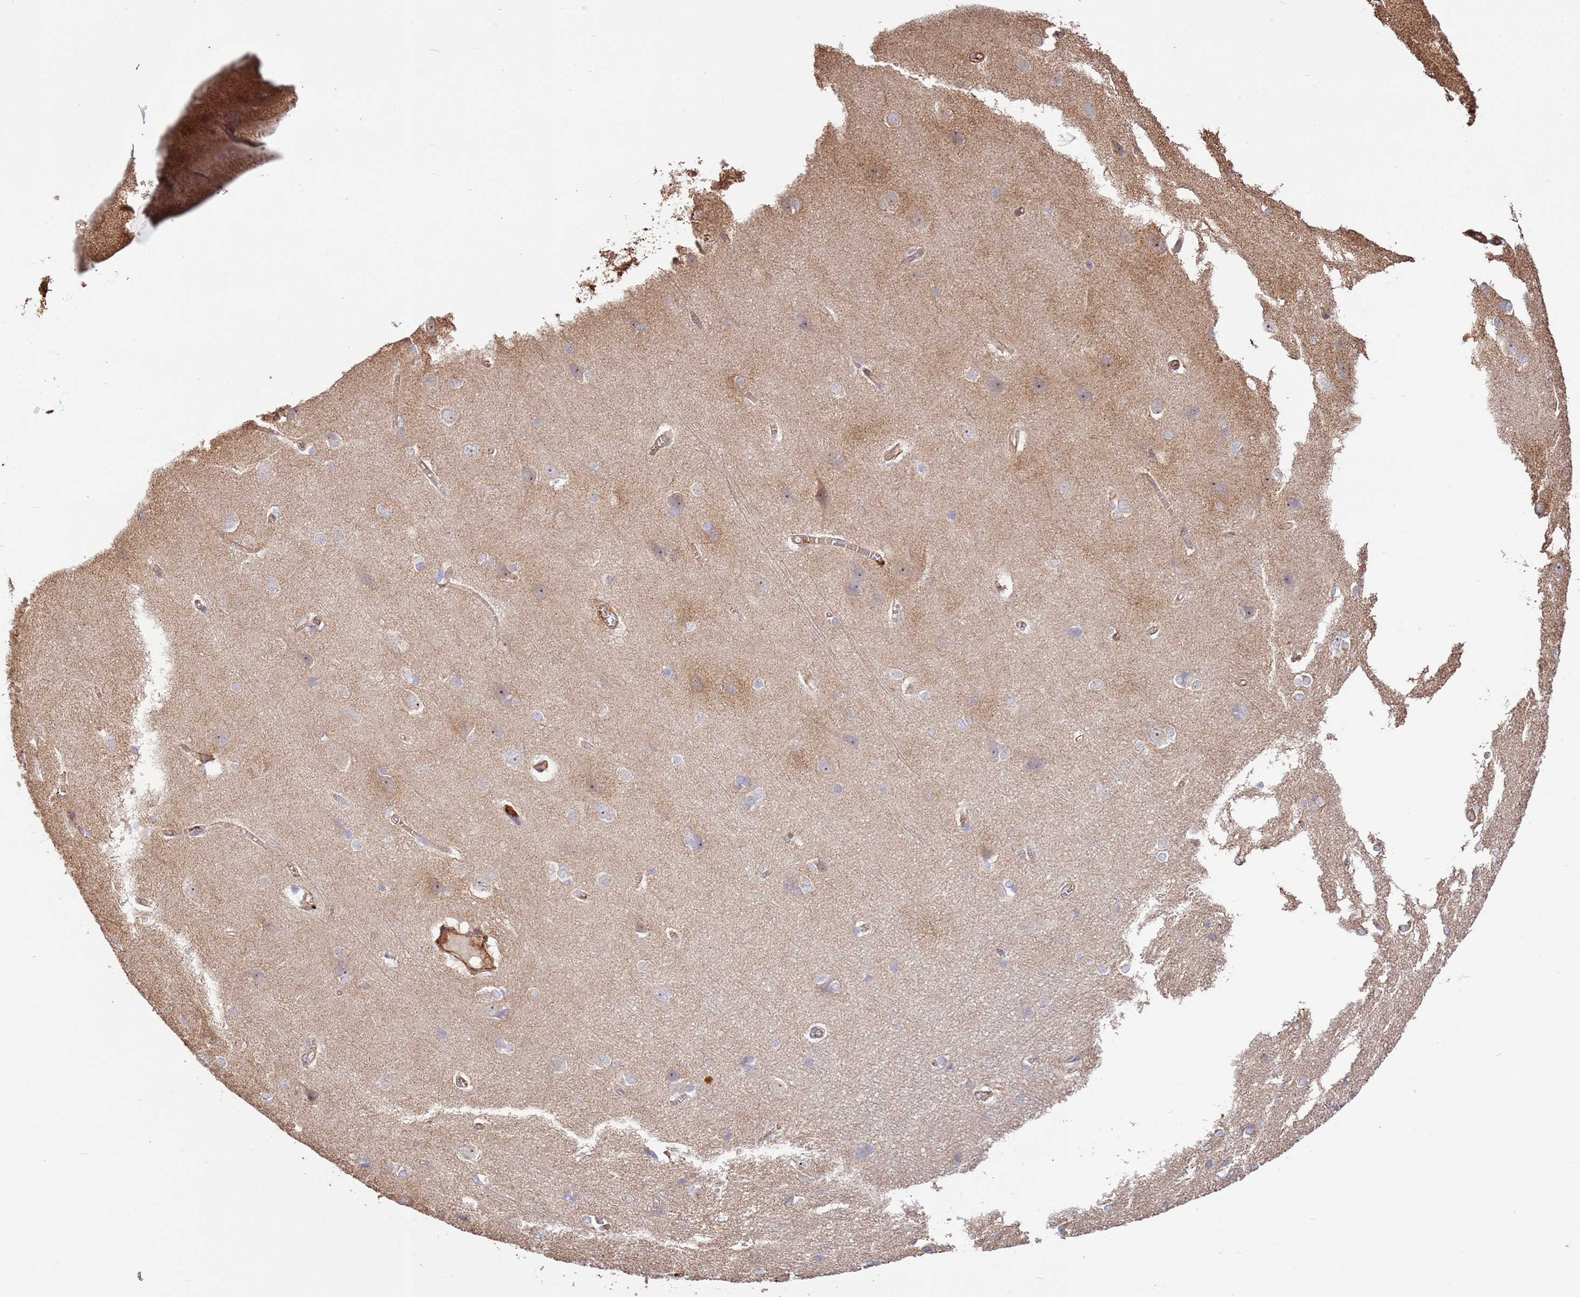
{"staining": {"intensity": "moderate", "quantity": ">75%", "location": "cytoplasmic/membranous"}, "tissue": "cerebral cortex", "cell_type": "Endothelial cells", "image_type": "normal", "snomed": [{"axis": "morphology", "description": "Normal tissue, NOS"}, {"axis": "topography", "description": "Cerebral cortex"}], "caption": "A brown stain shows moderate cytoplasmic/membranous positivity of a protein in endothelial cells of unremarkable human cerebral cortex.", "gene": "NDUFAF4", "patient": {"sex": "male", "age": 37}}